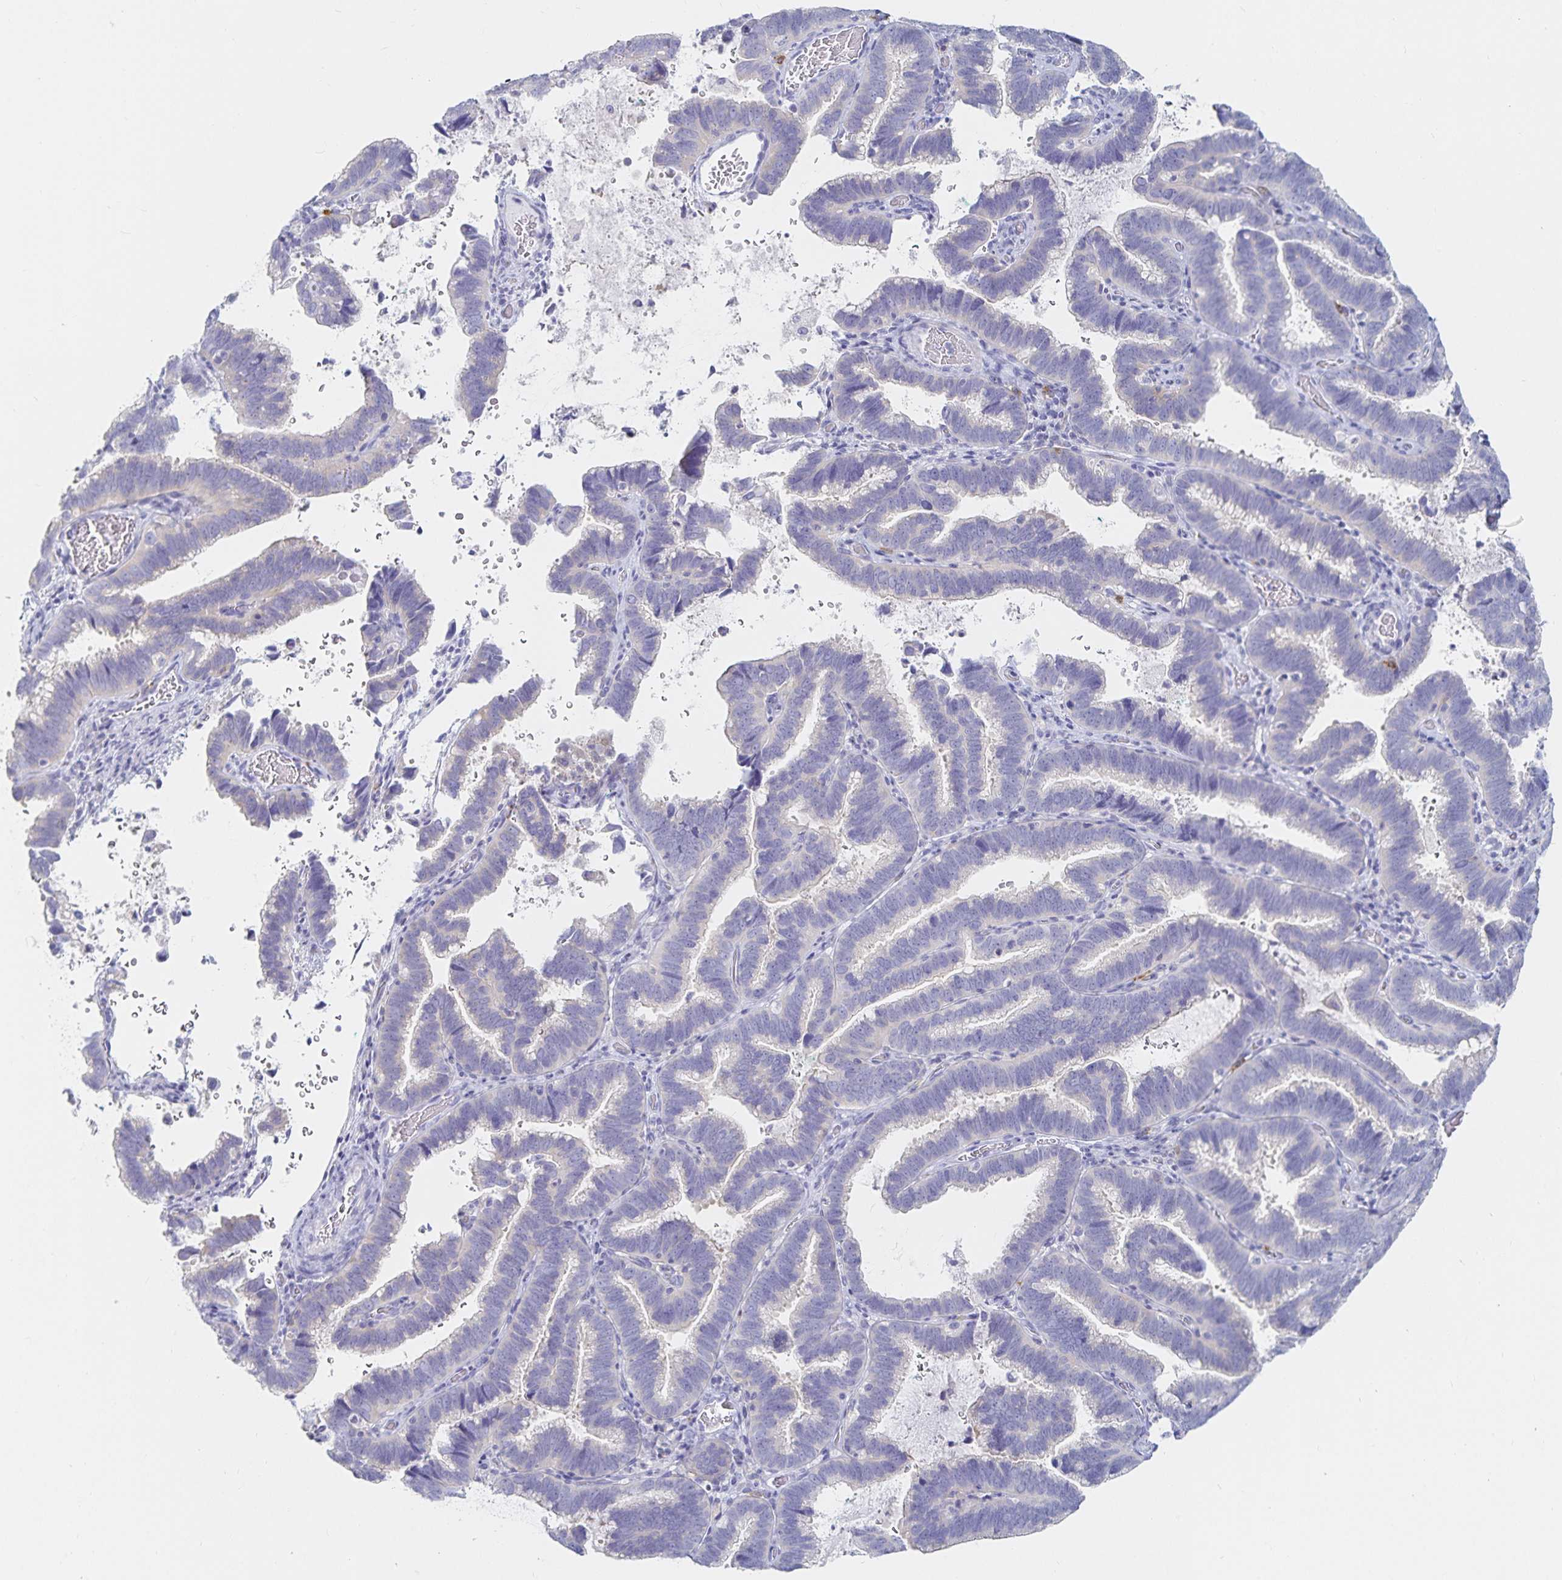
{"staining": {"intensity": "negative", "quantity": "none", "location": "none"}, "tissue": "cervical cancer", "cell_type": "Tumor cells", "image_type": "cancer", "snomed": [{"axis": "morphology", "description": "Adenocarcinoma, NOS"}, {"axis": "topography", "description": "Cervix"}], "caption": "IHC of cervical adenocarcinoma reveals no positivity in tumor cells.", "gene": "TNIP1", "patient": {"sex": "female", "age": 61}}